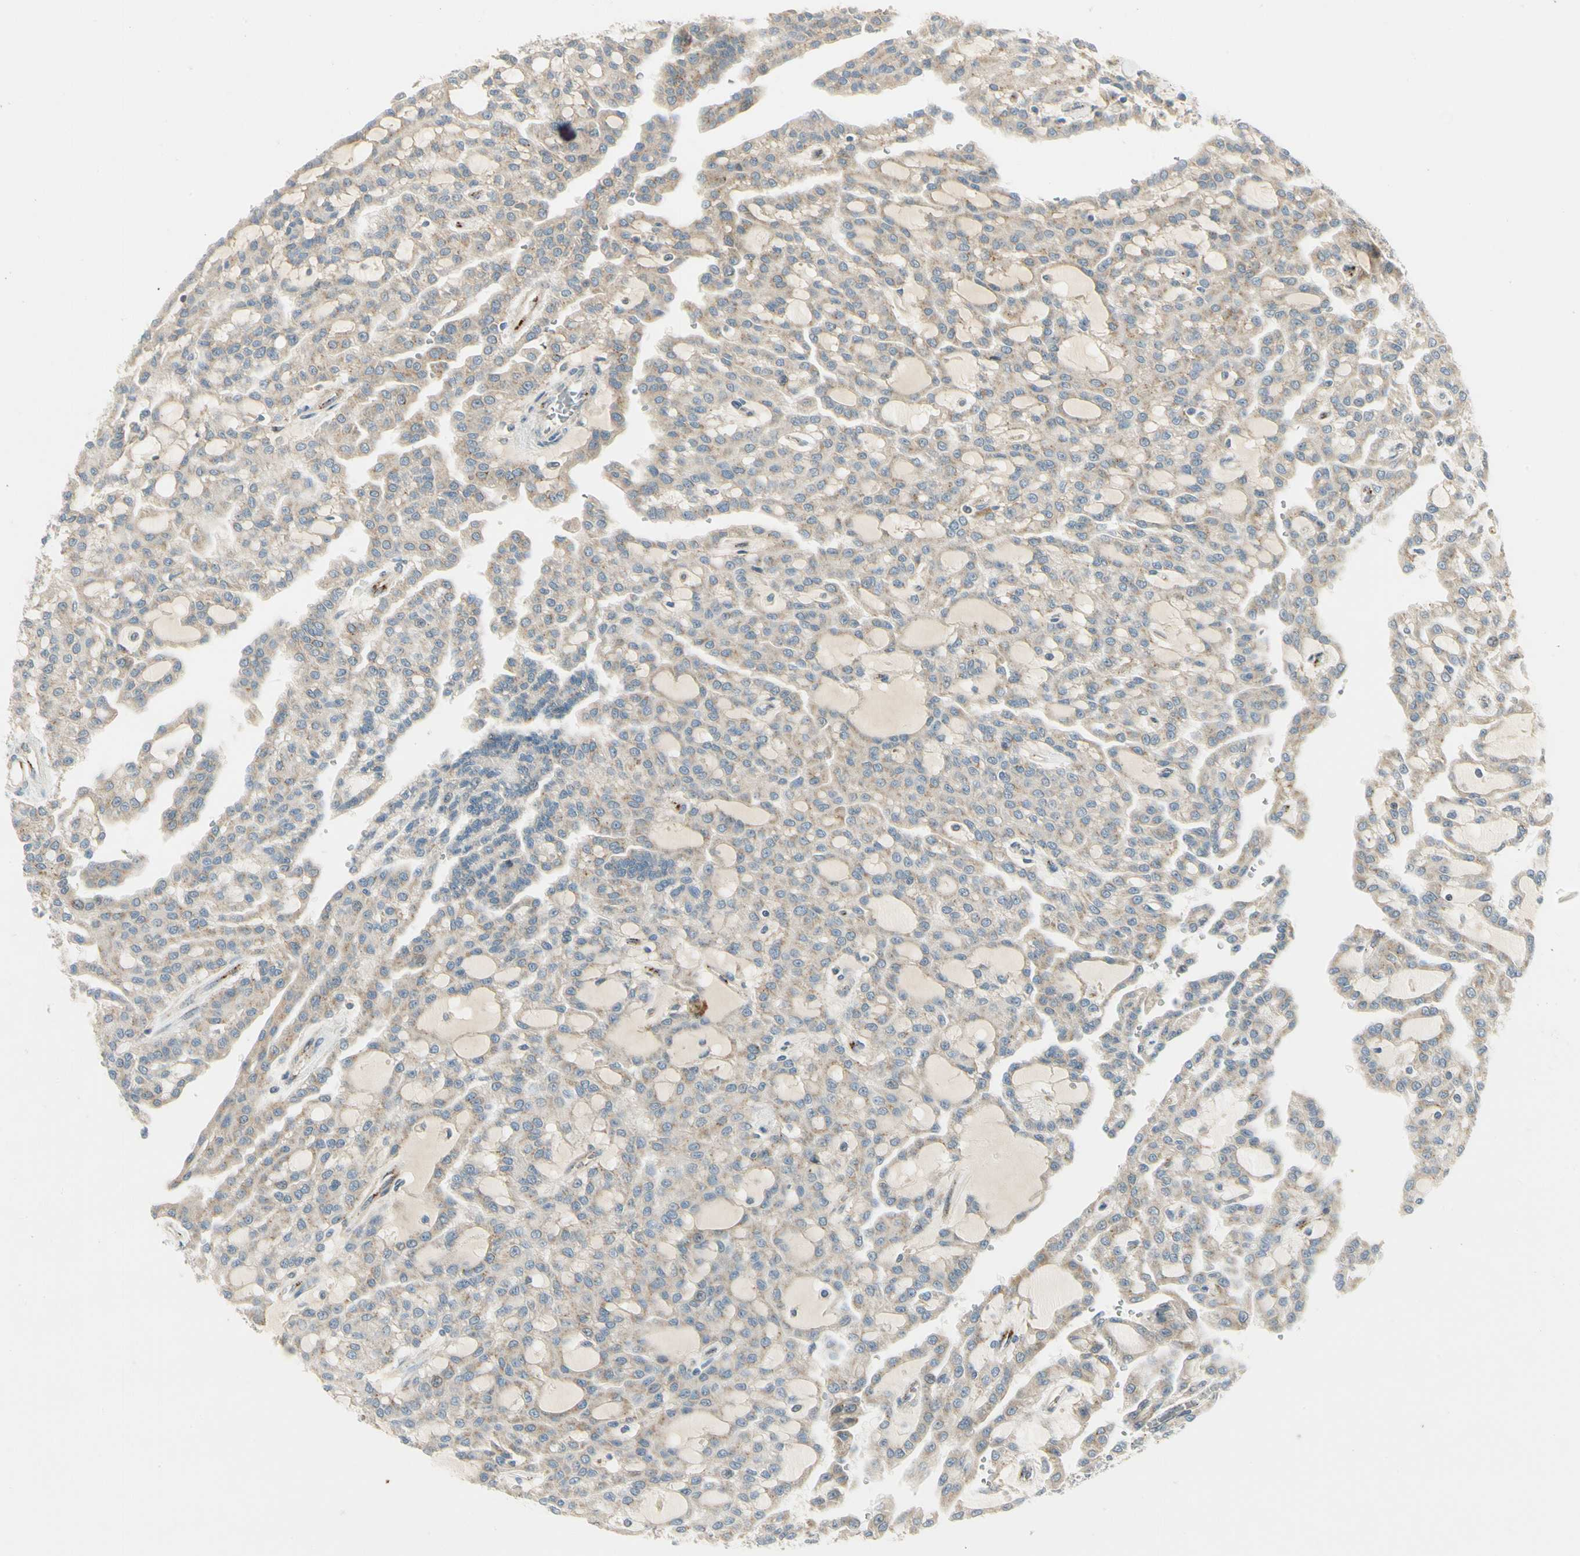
{"staining": {"intensity": "weak", "quantity": ">75%", "location": "cytoplasmic/membranous"}, "tissue": "renal cancer", "cell_type": "Tumor cells", "image_type": "cancer", "snomed": [{"axis": "morphology", "description": "Adenocarcinoma, NOS"}, {"axis": "topography", "description": "Kidney"}], "caption": "Renal cancer stained with IHC shows weak cytoplasmic/membranous expression in about >75% of tumor cells.", "gene": "MANSC1", "patient": {"sex": "male", "age": 63}}